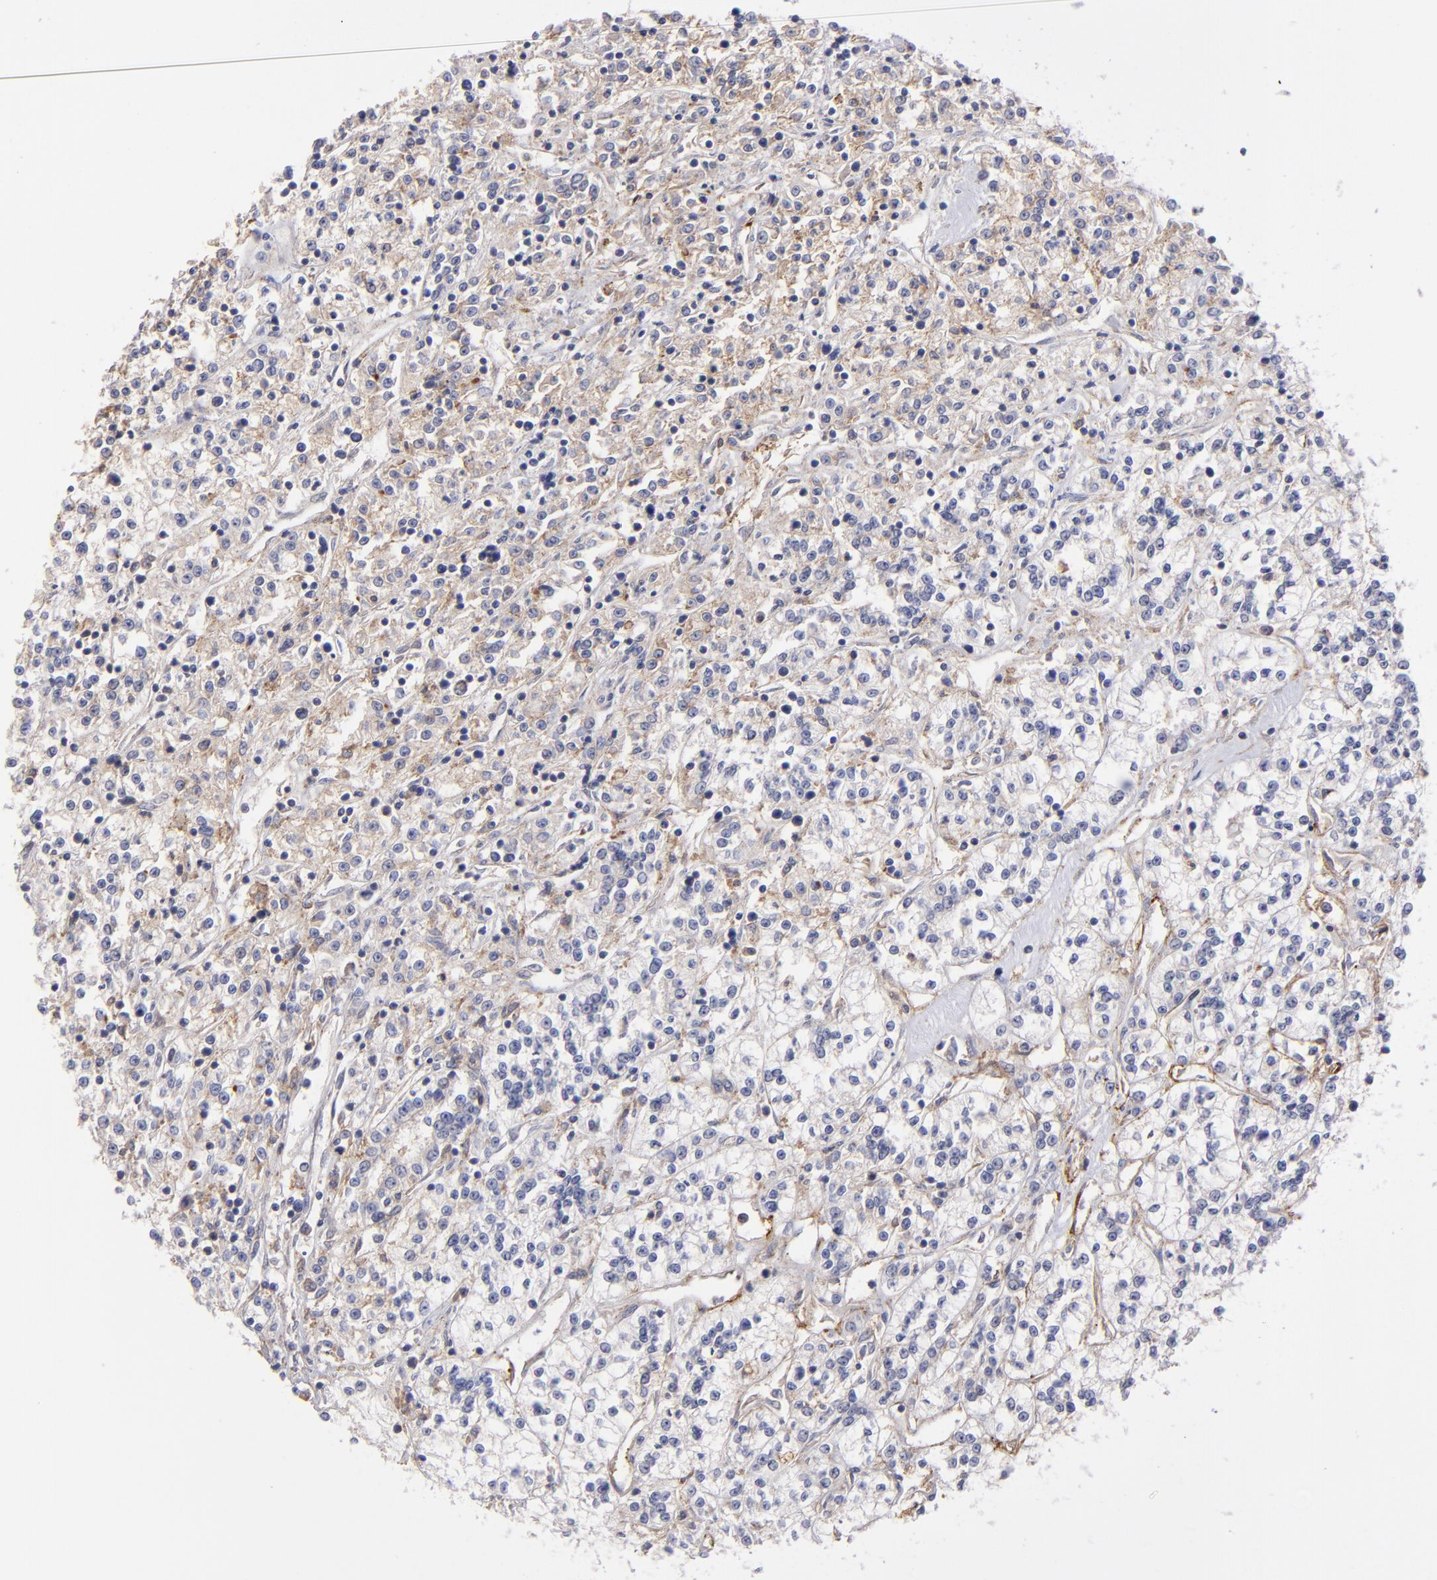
{"staining": {"intensity": "weak", "quantity": "25%-75%", "location": "cytoplasmic/membranous"}, "tissue": "renal cancer", "cell_type": "Tumor cells", "image_type": "cancer", "snomed": [{"axis": "morphology", "description": "Adenocarcinoma, NOS"}, {"axis": "topography", "description": "Kidney"}], "caption": "This is a photomicrograph of immunohistochemistry (IHC) staining of renal cancer, which shows weak expression in the cytoplasmic/membranous of tumor cells.", "gene": "MFGE8", "patient": {"sex": "female", "age": 76}}